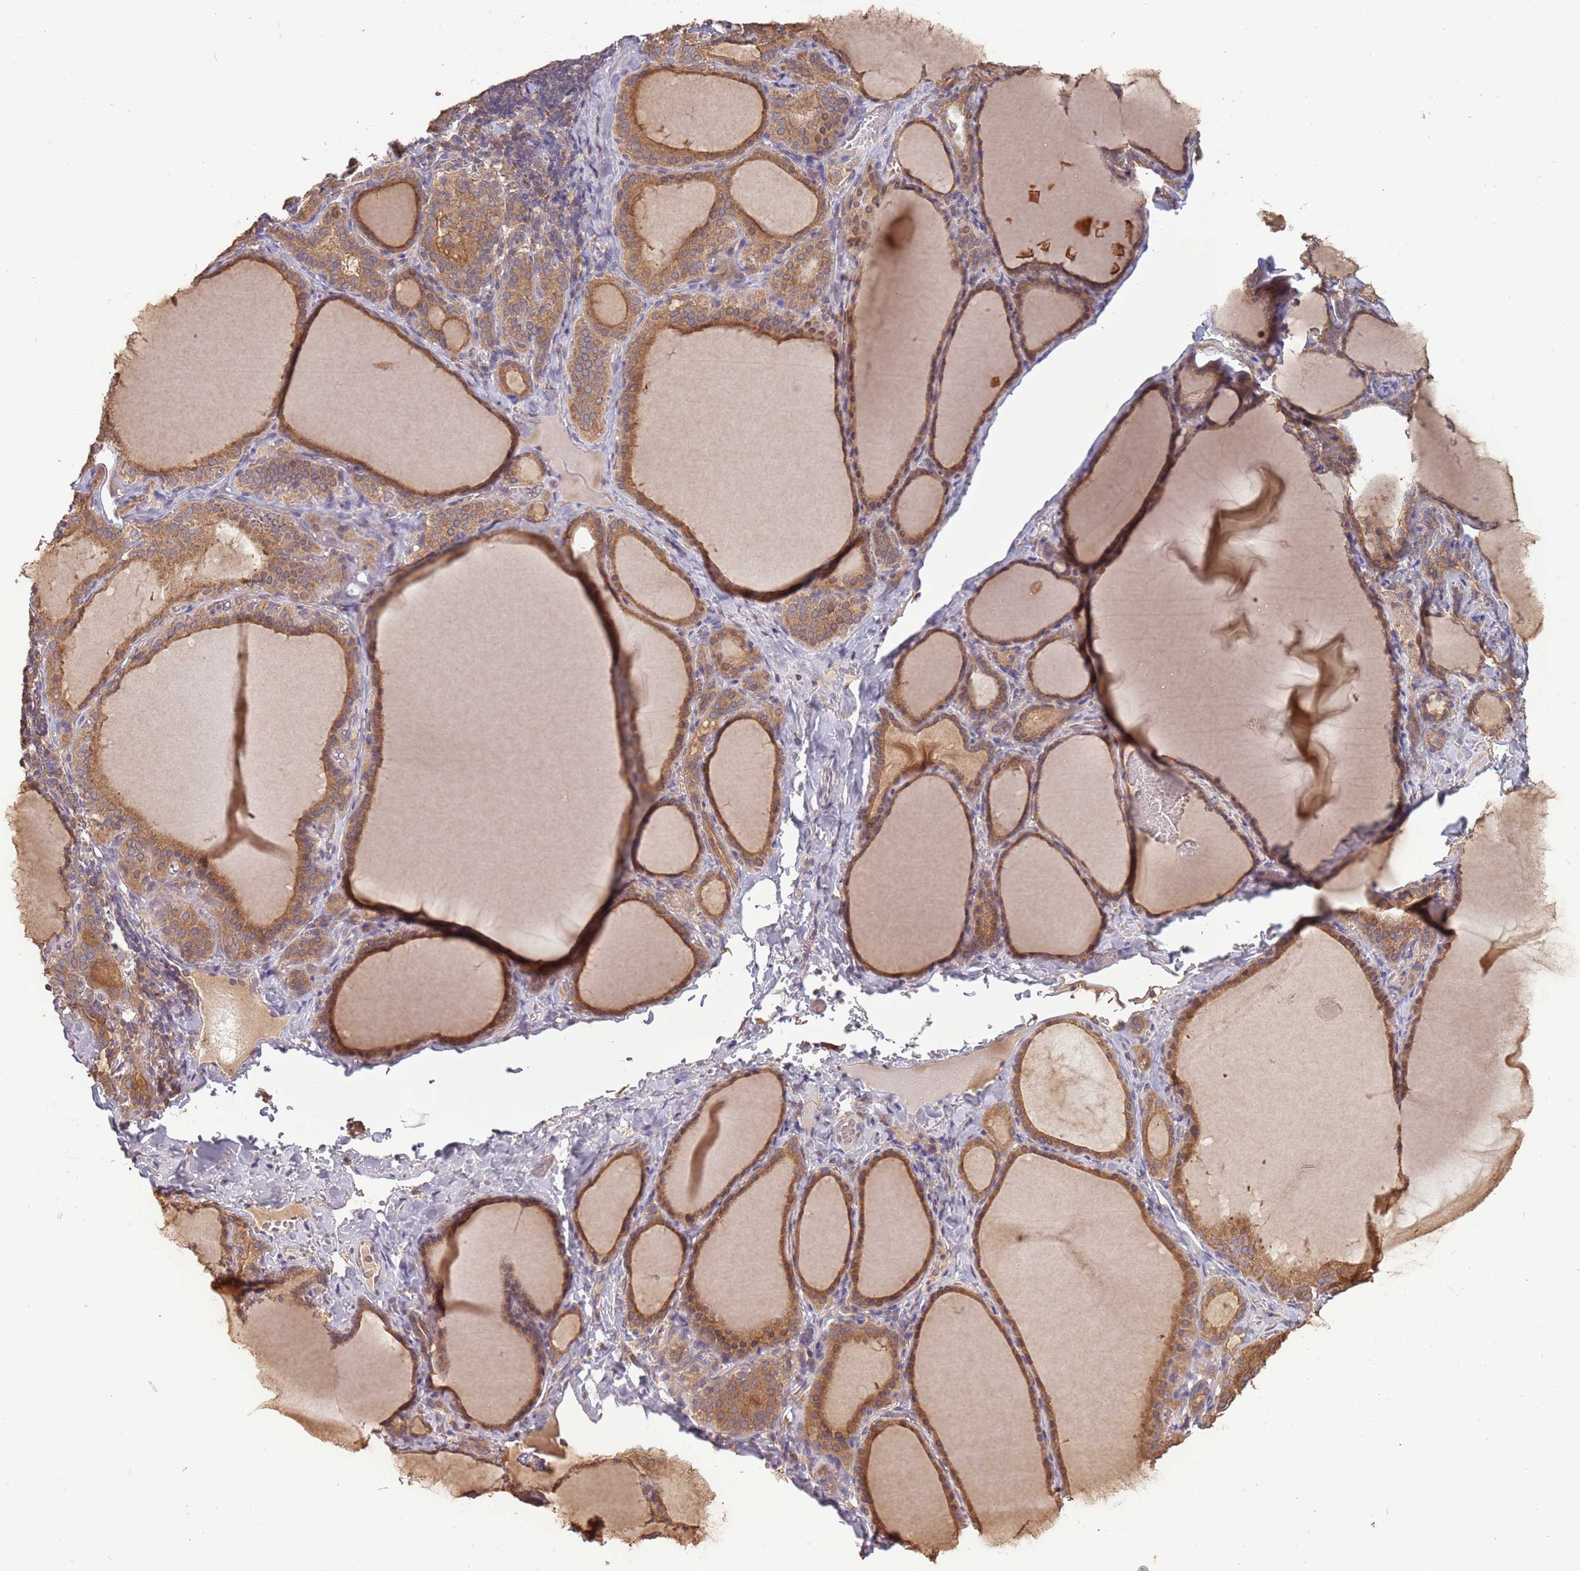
{"staining": {"intensity": "moderate", "quantity": ">75%", "location": "cytoplasmic/membranous"}, "tissue": "thyroid gland", "cell_type": "Glandular cells", "image_type": "normal", "snomed": [{"axis": "morphology", "description": "Normal tissue, NOS"}, {"axis": "topography", "description": "Thyroid gland"}], "caption": "Thyroid gland stained with a brown dye shows moderate cytoplasmic/membranous positive staining in about >75% of glandular cells.", "gene": "USP32", "patient": {"sex": "female", "age": 39}}